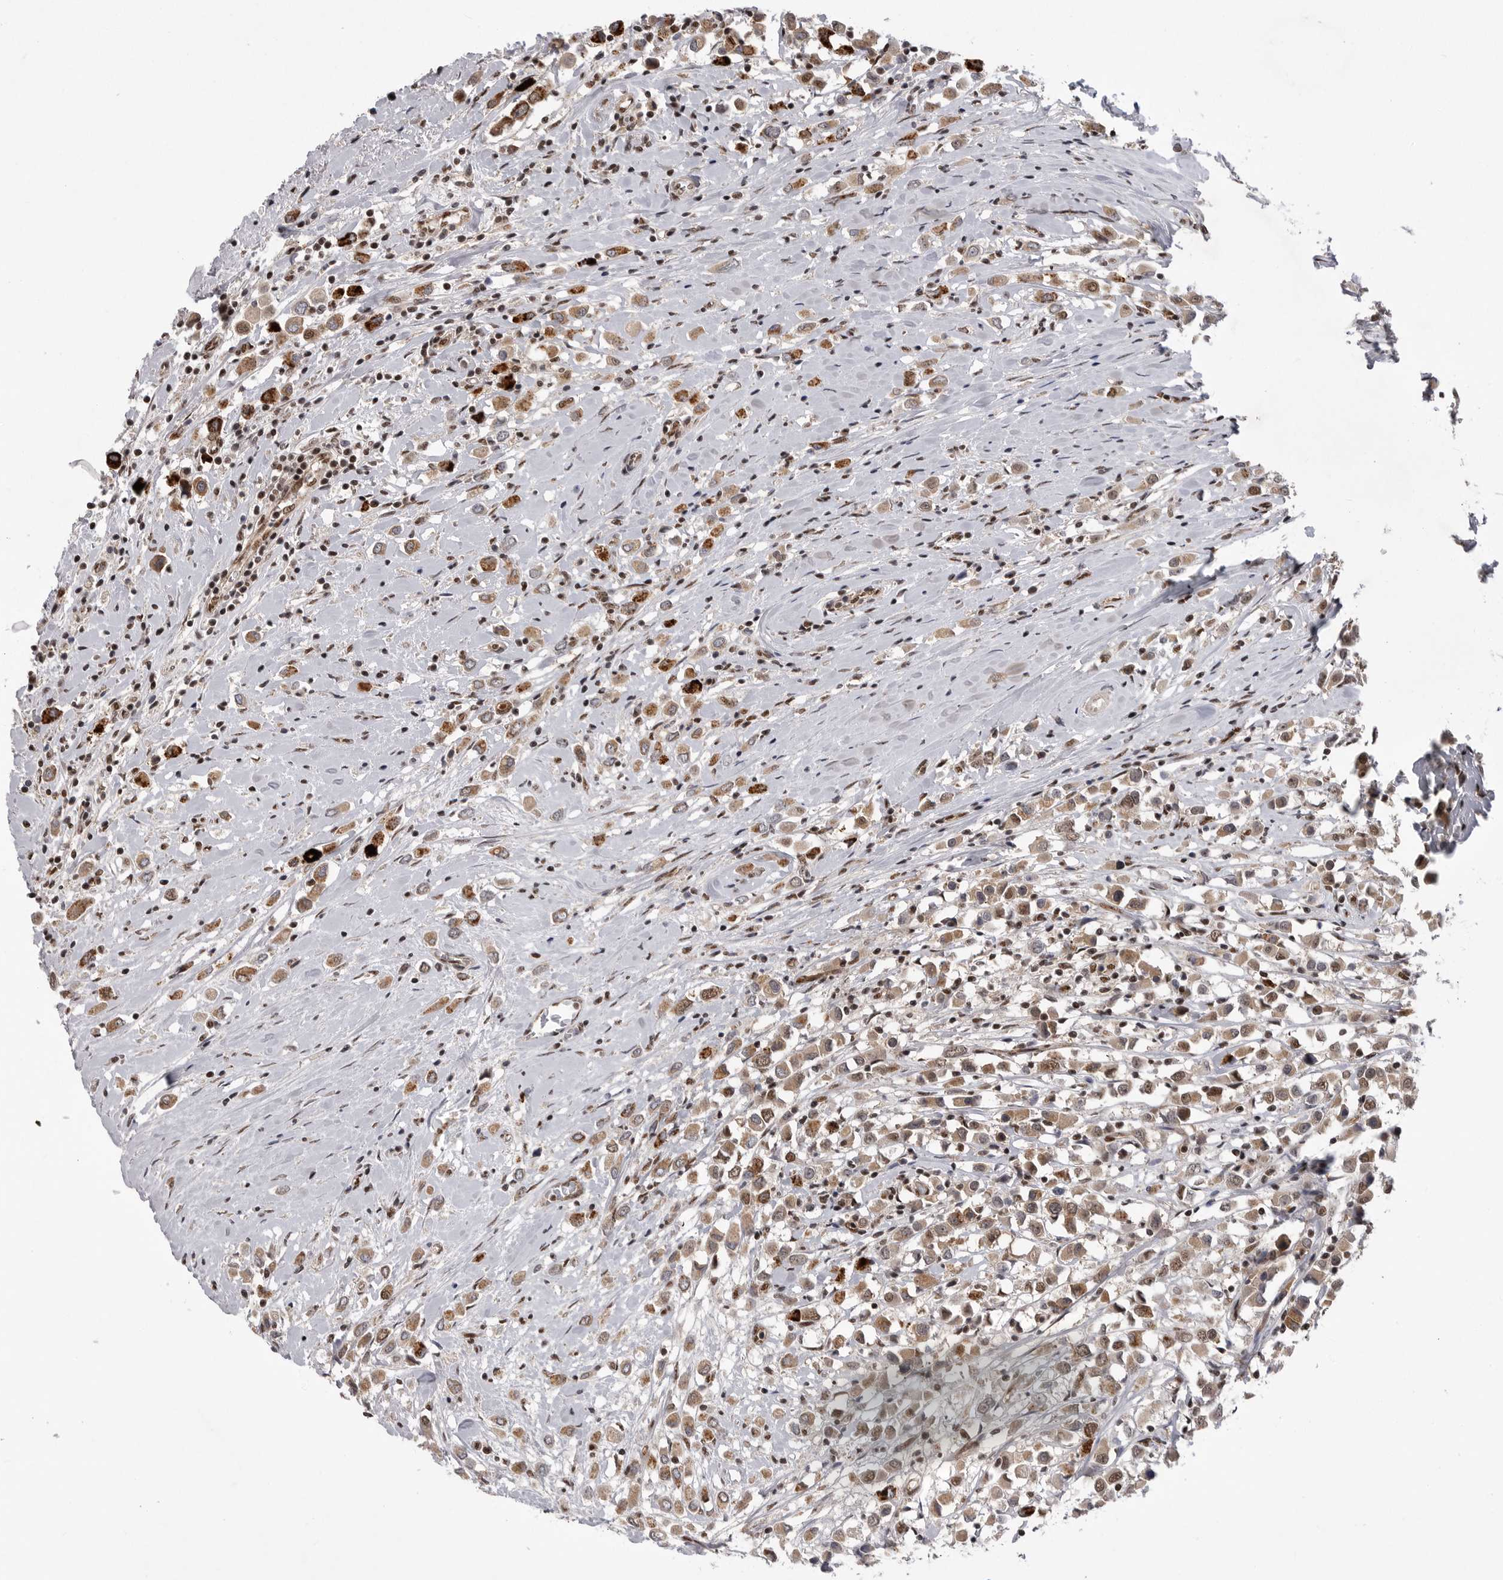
{"staining": {"intensity": "moderate", "quantity": ">75%", "location": "cytoplasmic/membranous,nuclear"}, "tissue": "breast cancer", "cell_type": "Tumor cells", "image_type": "cancer", "snomed": [{"axis": "morphology", "description": "Duct carcinoma"}, {"axis": "topography", "description": "Breast"}], "caption": "A high-resolution micrograph shows immunohistochemistry (IHC) staining of breast intraductal carcinoma, which displays moderate cytoplasmic/membranous and nuclear expression in about >75% of tumor cells. The protein of interest is shown in brown color, while the nuclei are stained blue.", "gene": "PPP1R8", "patient": {"sex": "female", "age": 61}}